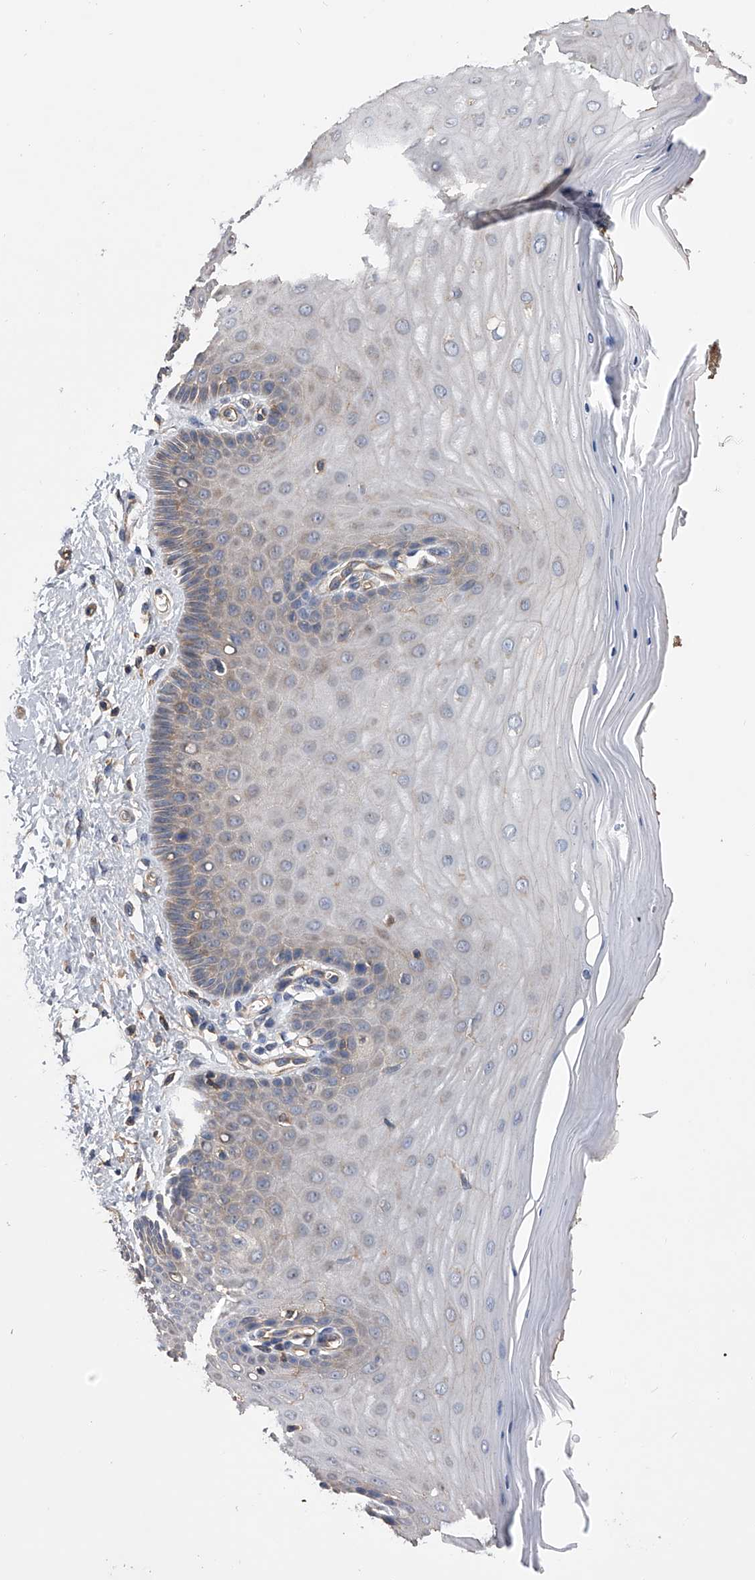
{"staining": {"intensity": "moderate", "quantity": ">75%", "location": "cytoplasmic/membranous"}, "tissue": "cervix", "cell_type": "Glandular cells", "image_type": "normal", "snomed": [{"axis": "morphology", "description": "Normal tissue, NOS"}, {"axis": "topography", "description": "Cervix"}], "caption": "Cervix stained with IHC shows moderate cytoplasmic/membranous expression in approximately >75% of glandular cells.", "gene": "CUL7", "patient": {"sex": "female", "age": 55}}